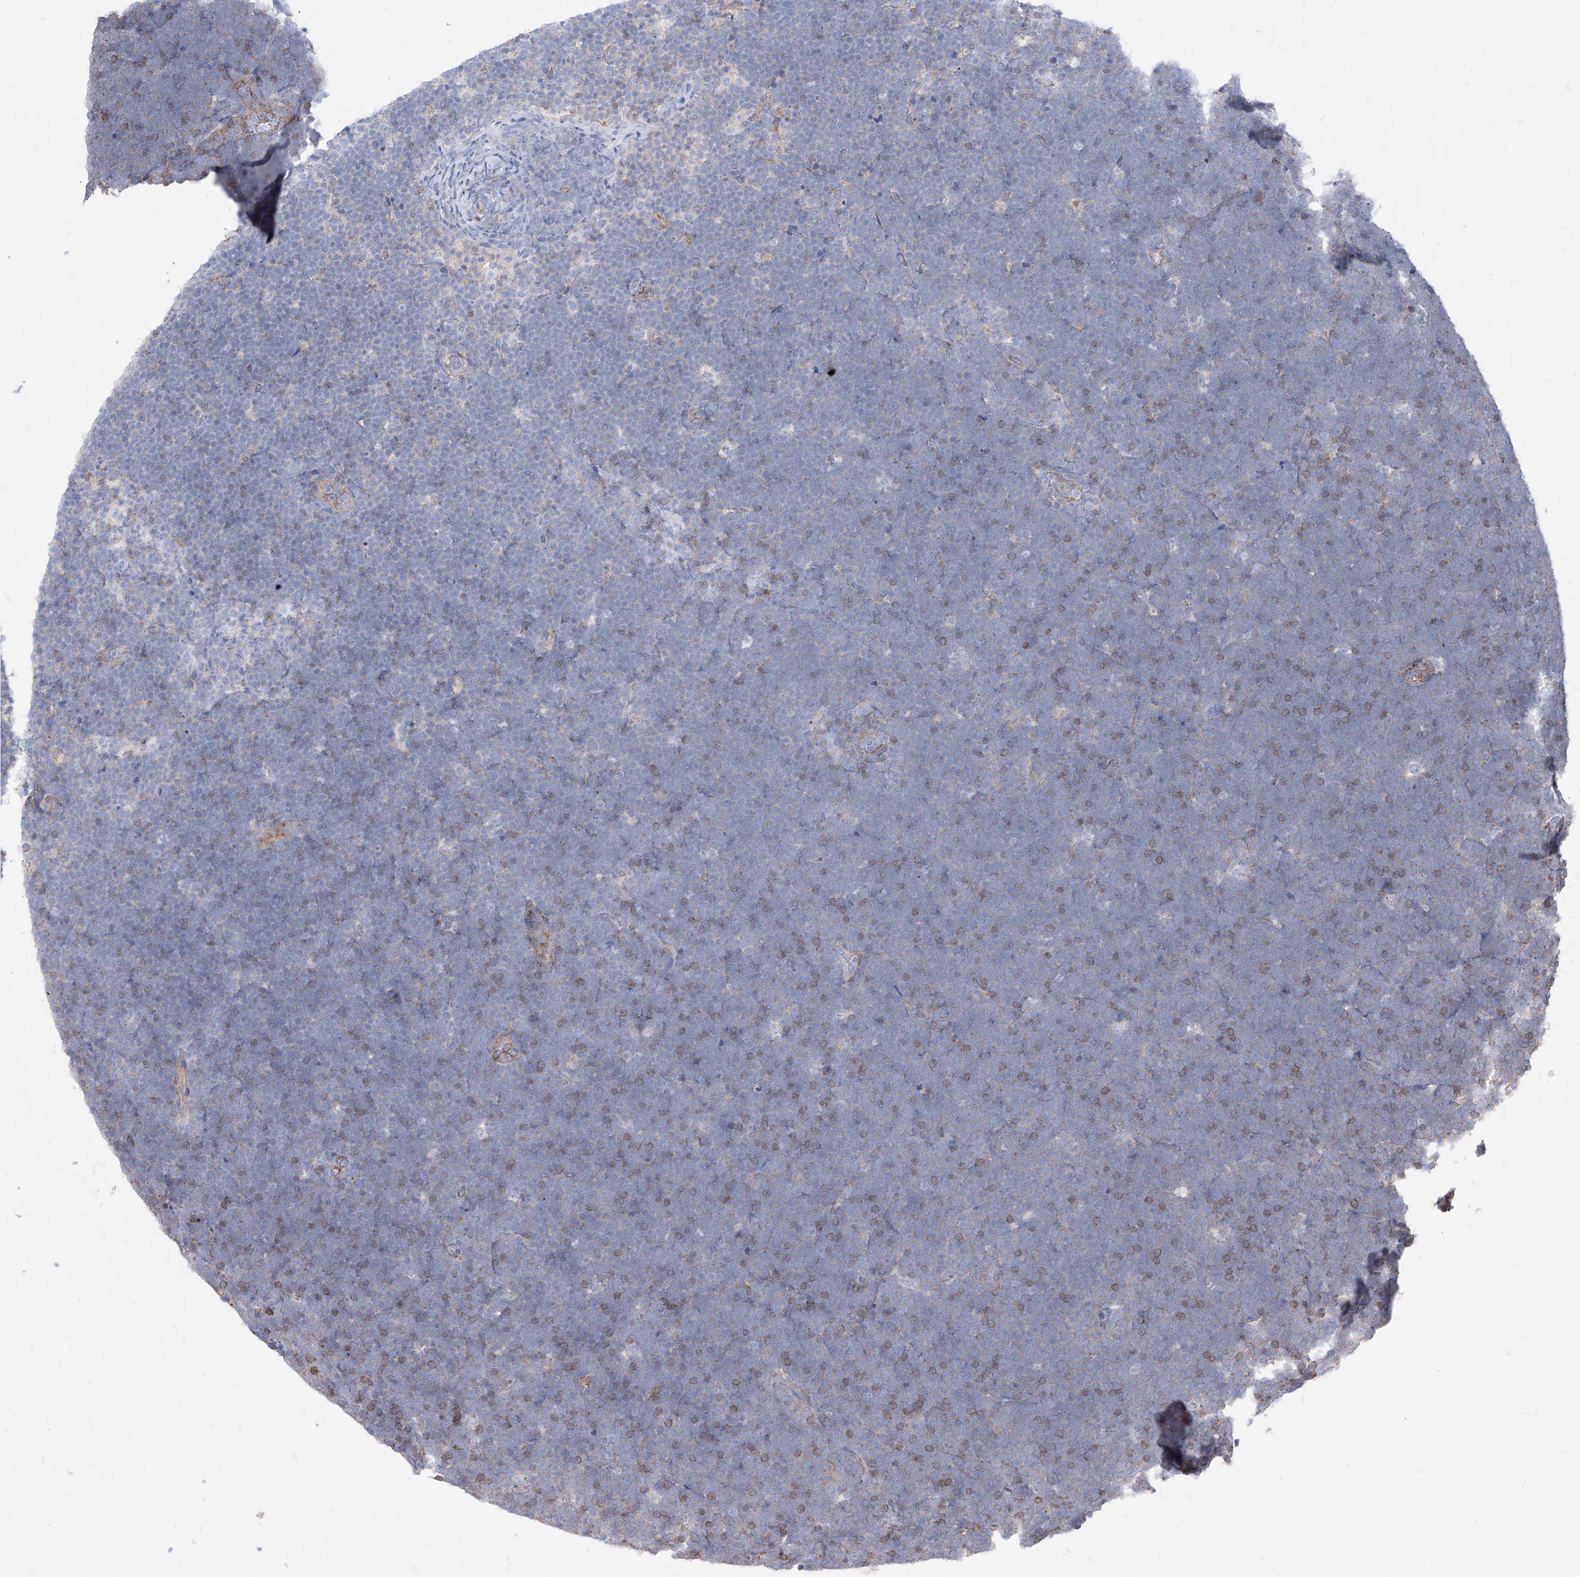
{"staining": {"intensity": "negative", "quantity": "none", "location": "none"}, "tissue": "lymphoma", "cell_type": "Tumor cells", "image_type": "cancer", "snomed": [{"axis": "morphology", "description": "Malignant lymphoma, non-Hodgkin's type, High grade"}, {"axis": "topography", "description": "Lymph node"}], "caption": "This image is of lymphoma stained with immunohistochemistry to label a protein in brown with the nuclei are counter-stained blue. There is no expression in tumor cells. (IHC, brightfield microscopy, high magnification).", "gene": "C1orf74", "patient": {"sex": "male", "age": 13}}